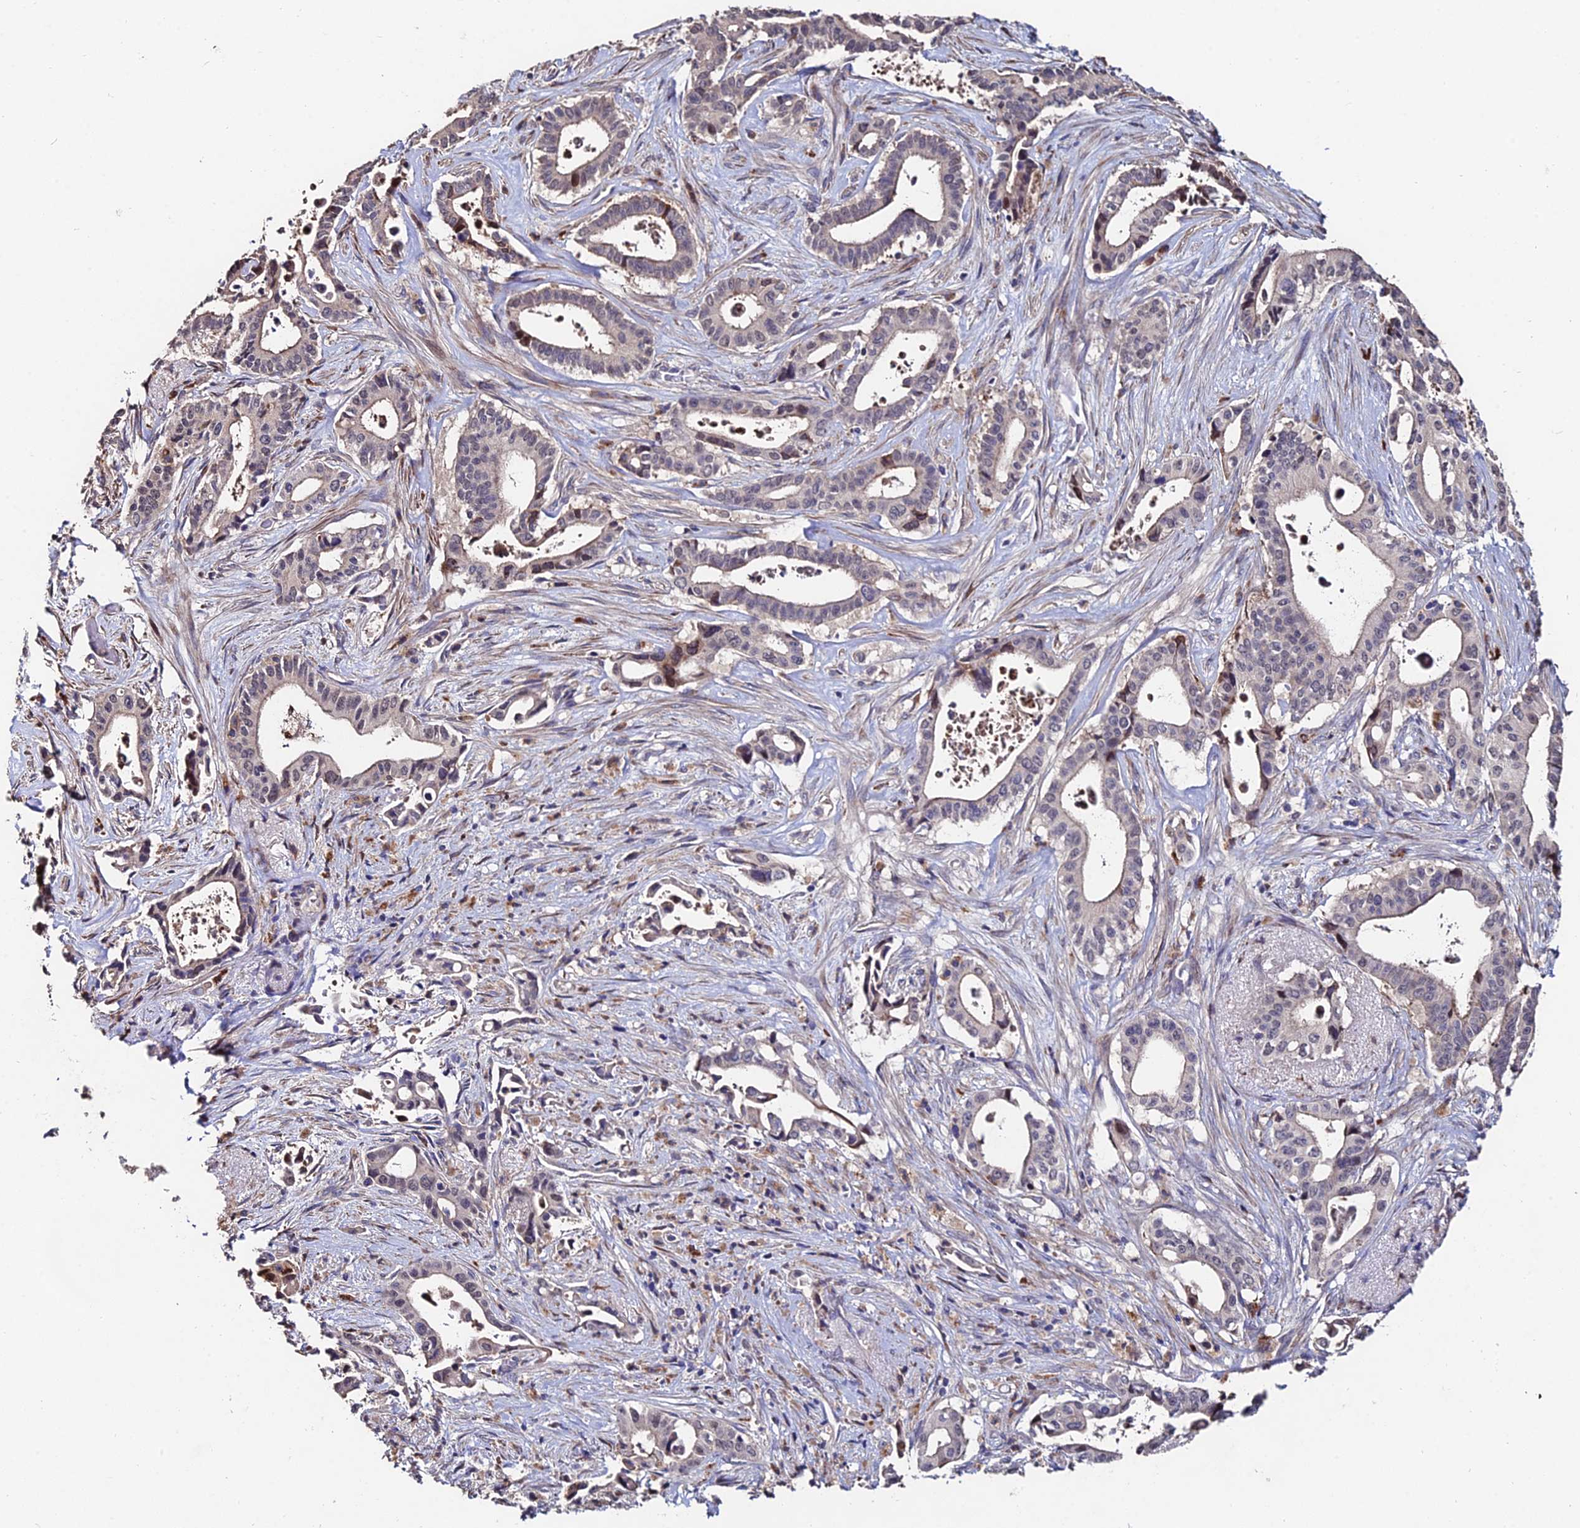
{"staining": {"intensity": "weak", "quantity": "<25%", "location": "cytoplasmic/membranous"}, "tissue": "pancreatic cancer", "cell_type": "Tumor cells", "image_type": "cancer", "snomed": [{"axis": "morphology", "description": "Adenocarcinoma, NOS"}, {"axis": "topography", "description": "Pancreas"}], "caption": "The IHC photomicrograph has no significant positivity in tumor cells of pancreatic cancer (adenocarcinoma) tissue.", "gene": "ACTR5", "patient": {"sex": "female", "age": 77}}